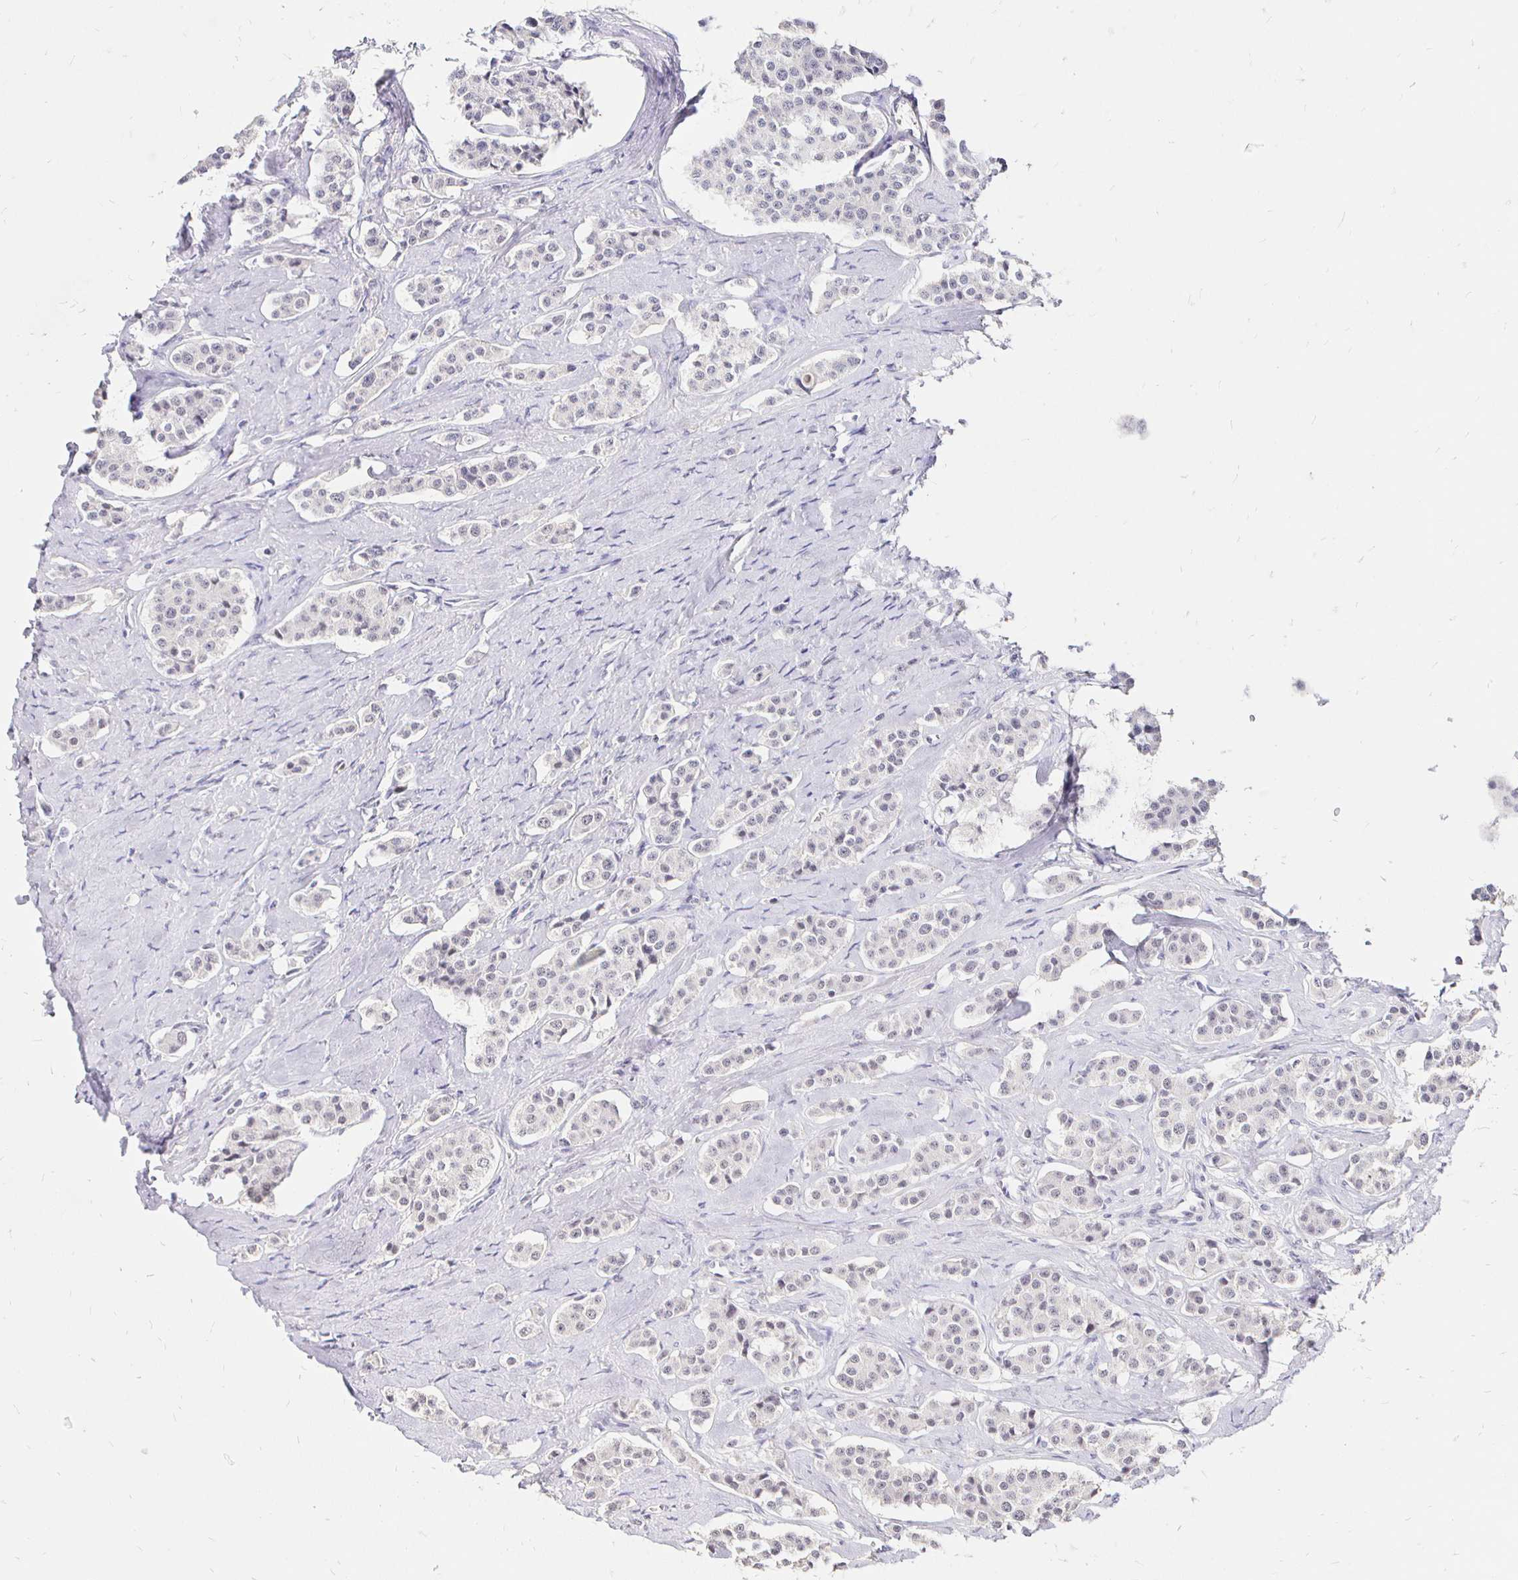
{"staining": {"intensity": "negative", "quantity": "none", "location": "none"}, "tissue": "carcinoid", "cell_type": "Tumor cells", "image_type": "cancer", "snomed": [{"axis": "morphology", "description": "Carcinoid, malignant, NOS"}, {"axis": "topography", "description": "Small intestine"}], "caption": "IHC histopathology image of human carcinoid stained for a protein (brown), which demonstrates no positivity in tumor cells. (Brightfield microscopy of DAB immunohistochemistry at high magnification).", "gene": "SIN3A", "patient": {"sex": "male", "age": 63}}